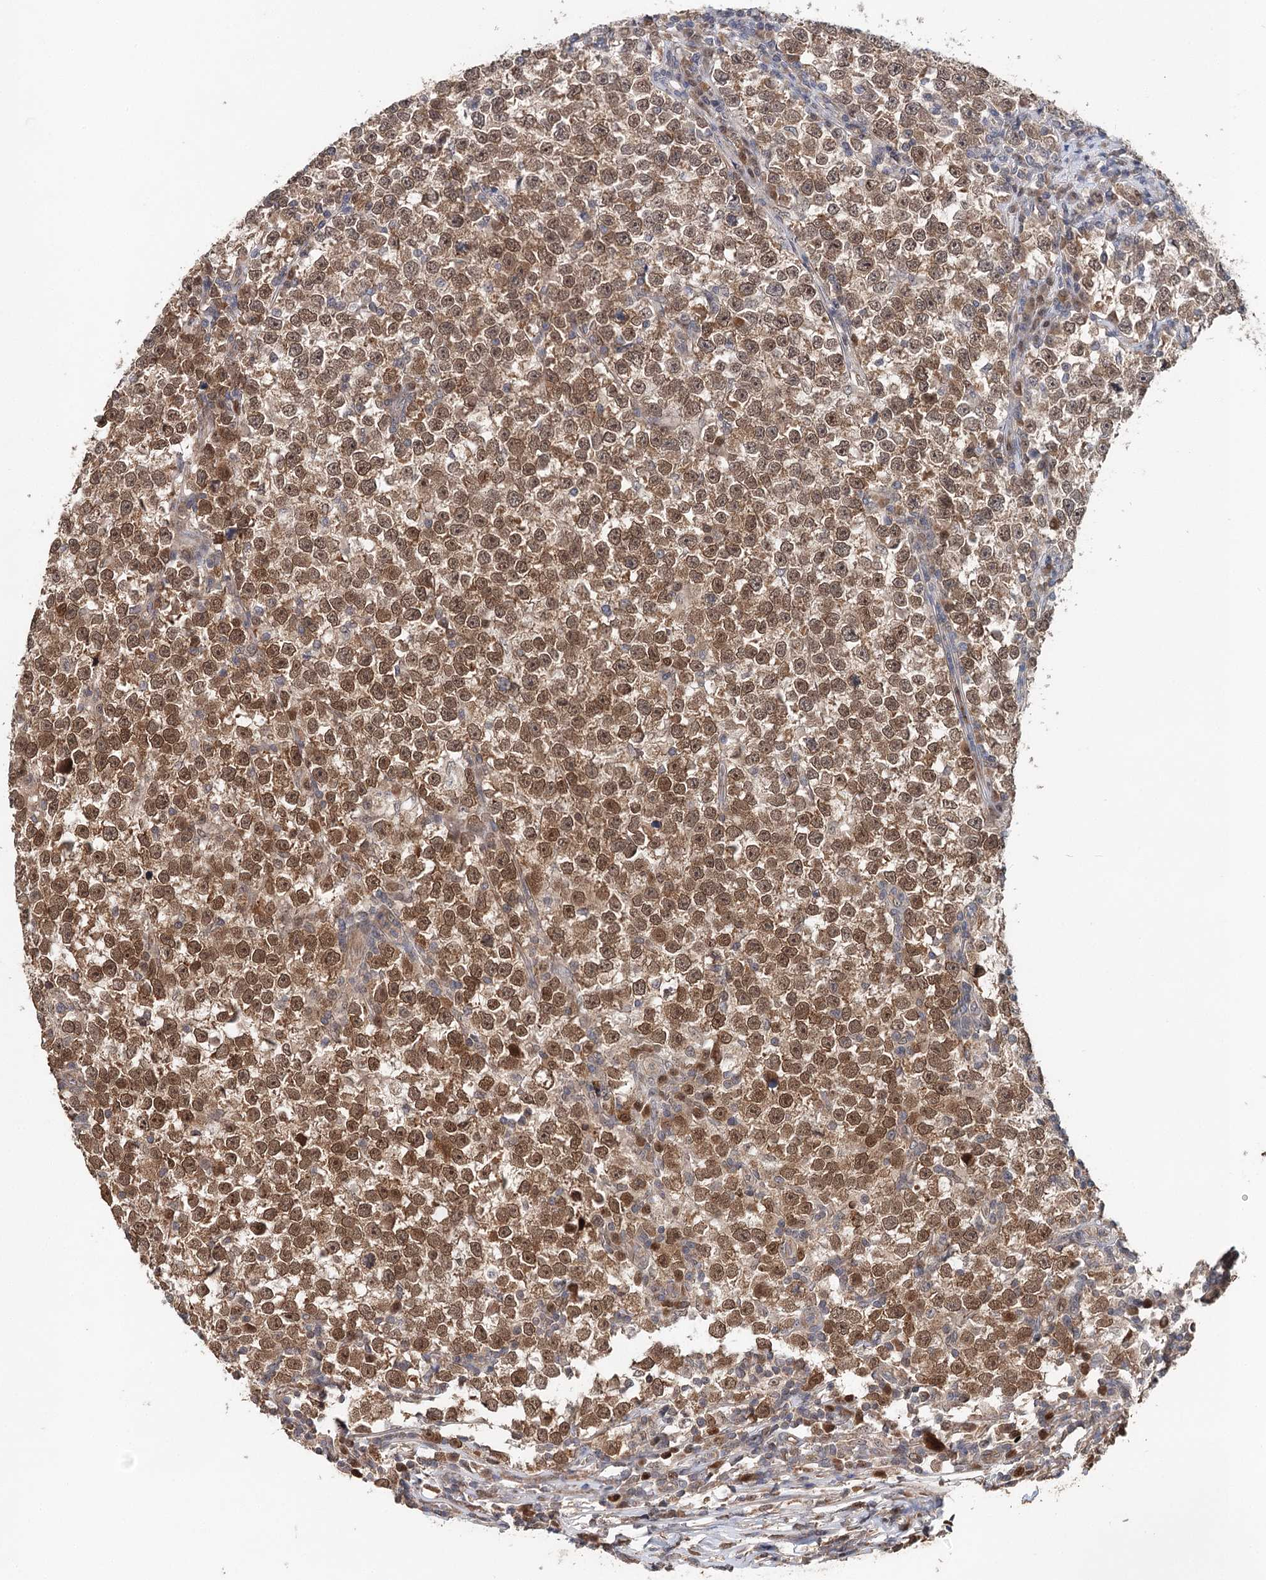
{"staining": {"intensity": "moderate", "quantity": ">75%", "location": "cytoplasmic/membranous,nuclear"}, "tissue": "testis cancer", "cell_type": "Tumor cells", "image_type": "cancer", "snomed": [{"axis": "morphology", "description": "Normal tissue, NOS"}, {"axis": "morphology", "description": "Seminoma, NOS"}, {"axis": "topography", "description": "Testis"}], "caption": "Immunohistochemical staining of testis cancer (seminoma) shows medium levels of moderate cytoplasmic/membranous and nuclear protein positivity in approximately >75% of tumor cells. (DAB (3,3'-diaminobenzidine) IHC, brown staining for protein, blue staining for nuclei).", "gene": "NOPCHAP1", "patient": {"sex": "male", "age": 43}}